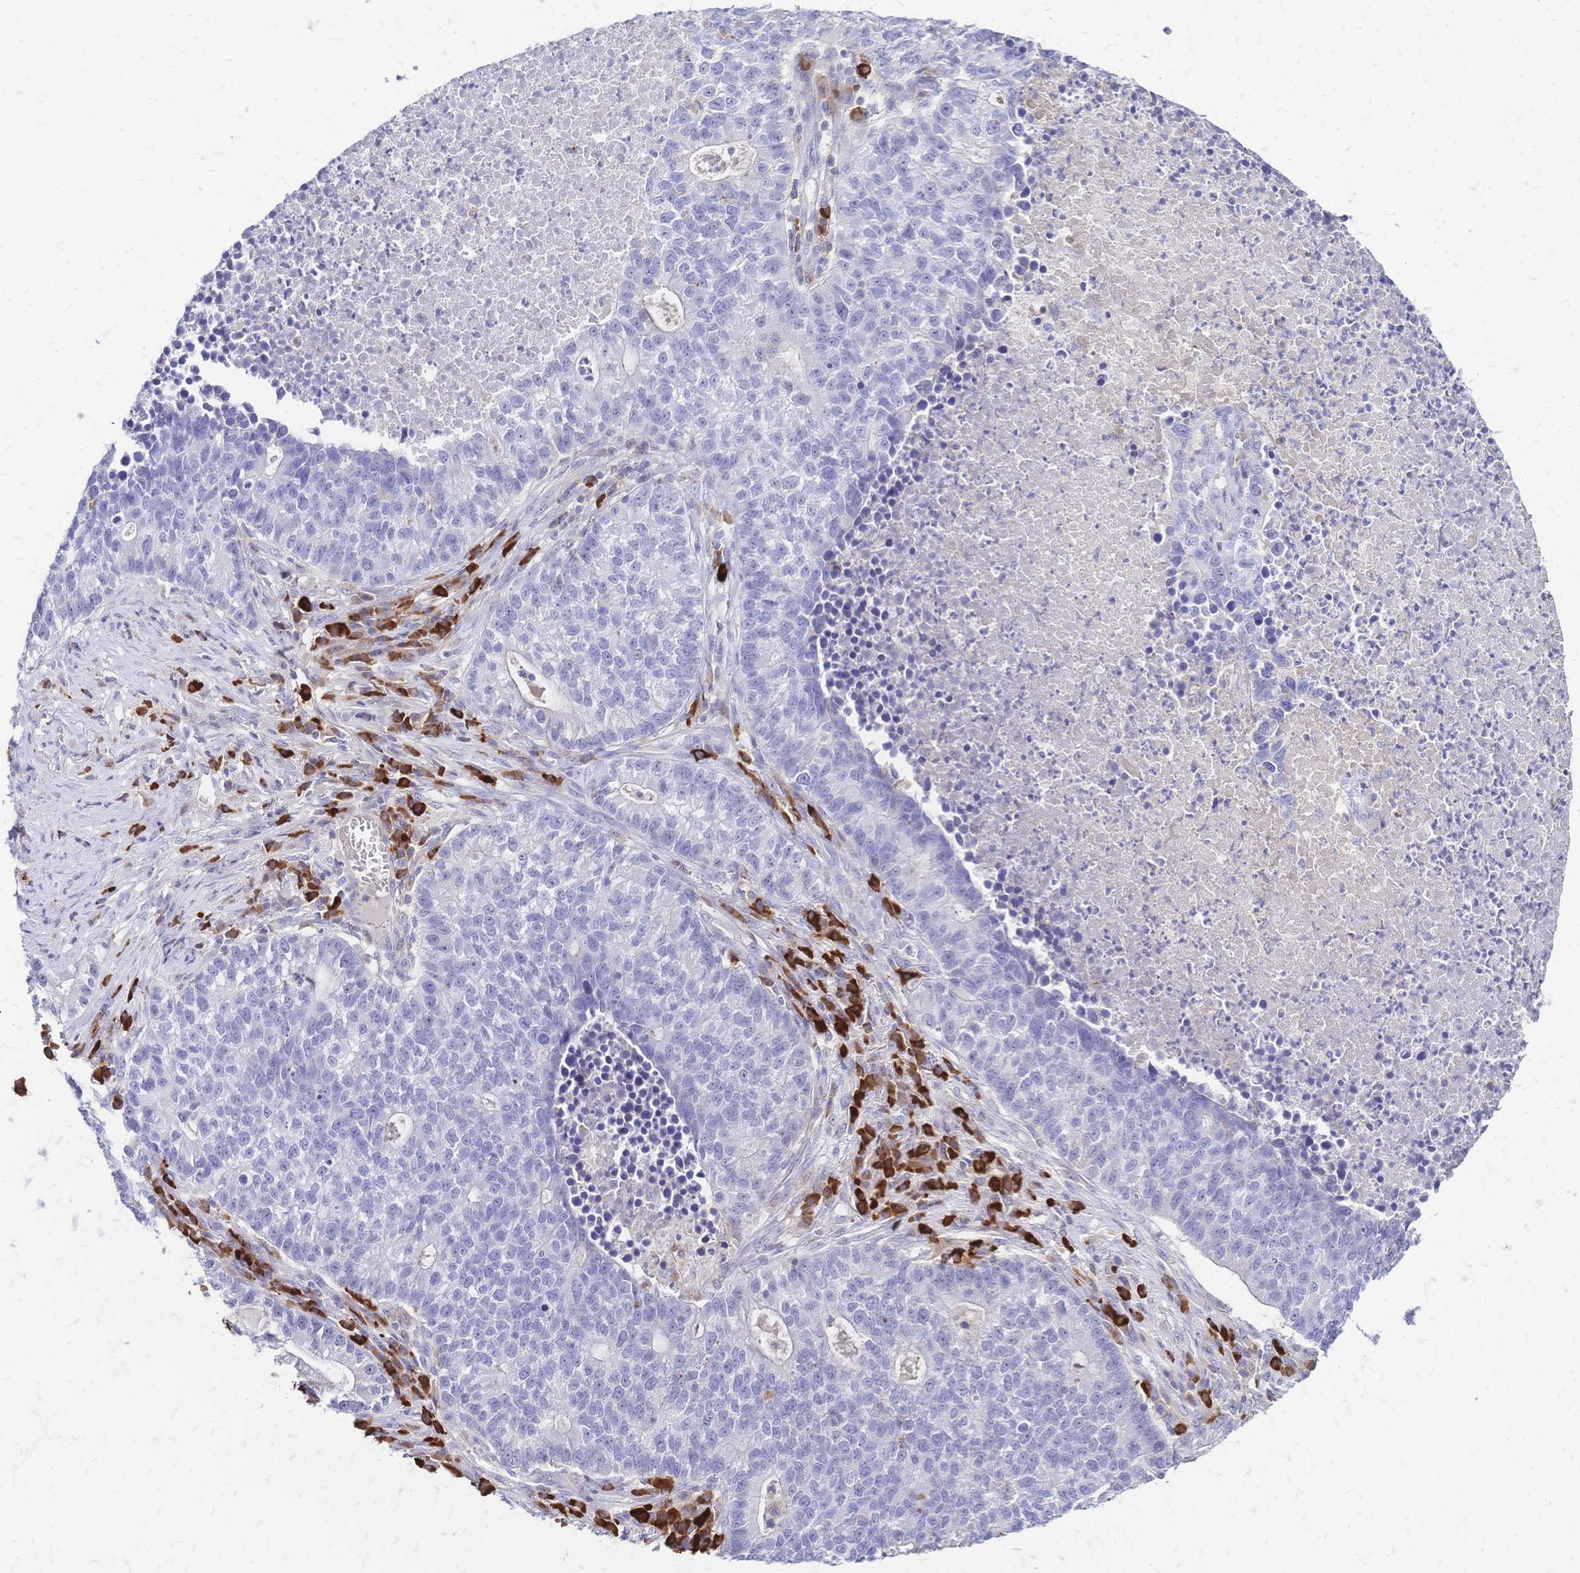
{"staining": {"intensity": "negative", "quantity": "none", "location": "none"}, "tissue": "lung cancer", "cell_type": "Tumor cells", "image_type": "cancer", "snomed": [{"axis": "morphology", "description": "Adenocarcinoma, NOS"}, {"axis": "topography", "description": "Lung"}], "caption": "Image shows no significant protein positivity in tumor cells of adenocarcinoma (lung).", "gene": "IL2RA", "patient": {"sex": "male", "age": 57}}